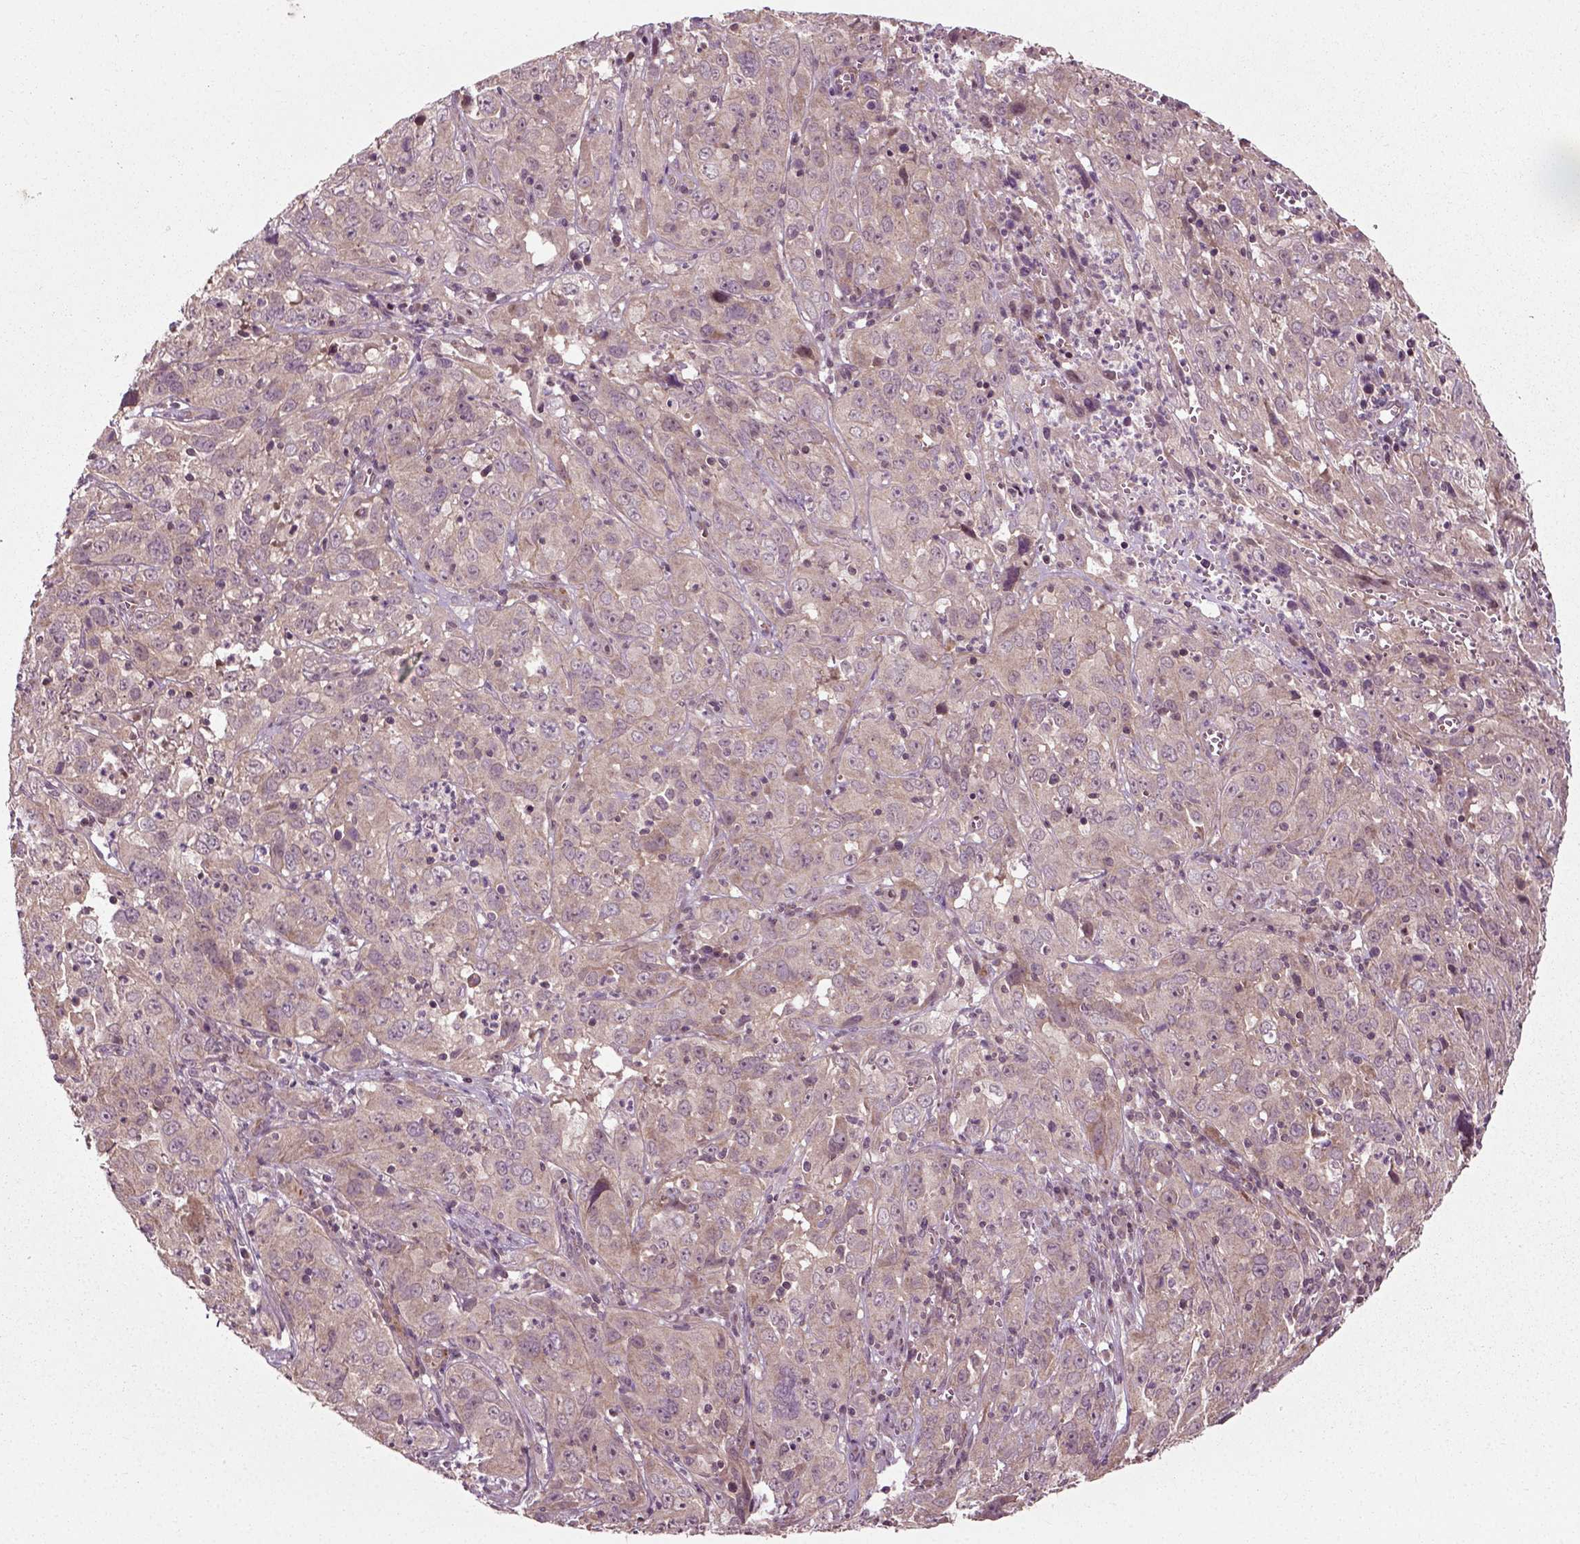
{"staining": {"intensity": "weak", "quantity": ">75%", "location": "cytoplasmic/membranous"}, "tissue": "cervical cancer", "cell_type": "Tumor cells", "image_type": "cancer", "snomed": [{"axis": "morphology", "description": "Squamous cell carcinoma, NOS"}, {"axis": "topography", "description": "Cervix"}], "caption": "Squamous cell carcinoma (cervical) was stained to show a protein in brown. There is low levels of weak cytoplasmic/membranous expression in approximately >75% of tumor cells.", "gene": "PLCD3", "patient": {"sex": "female", "age": 32}}